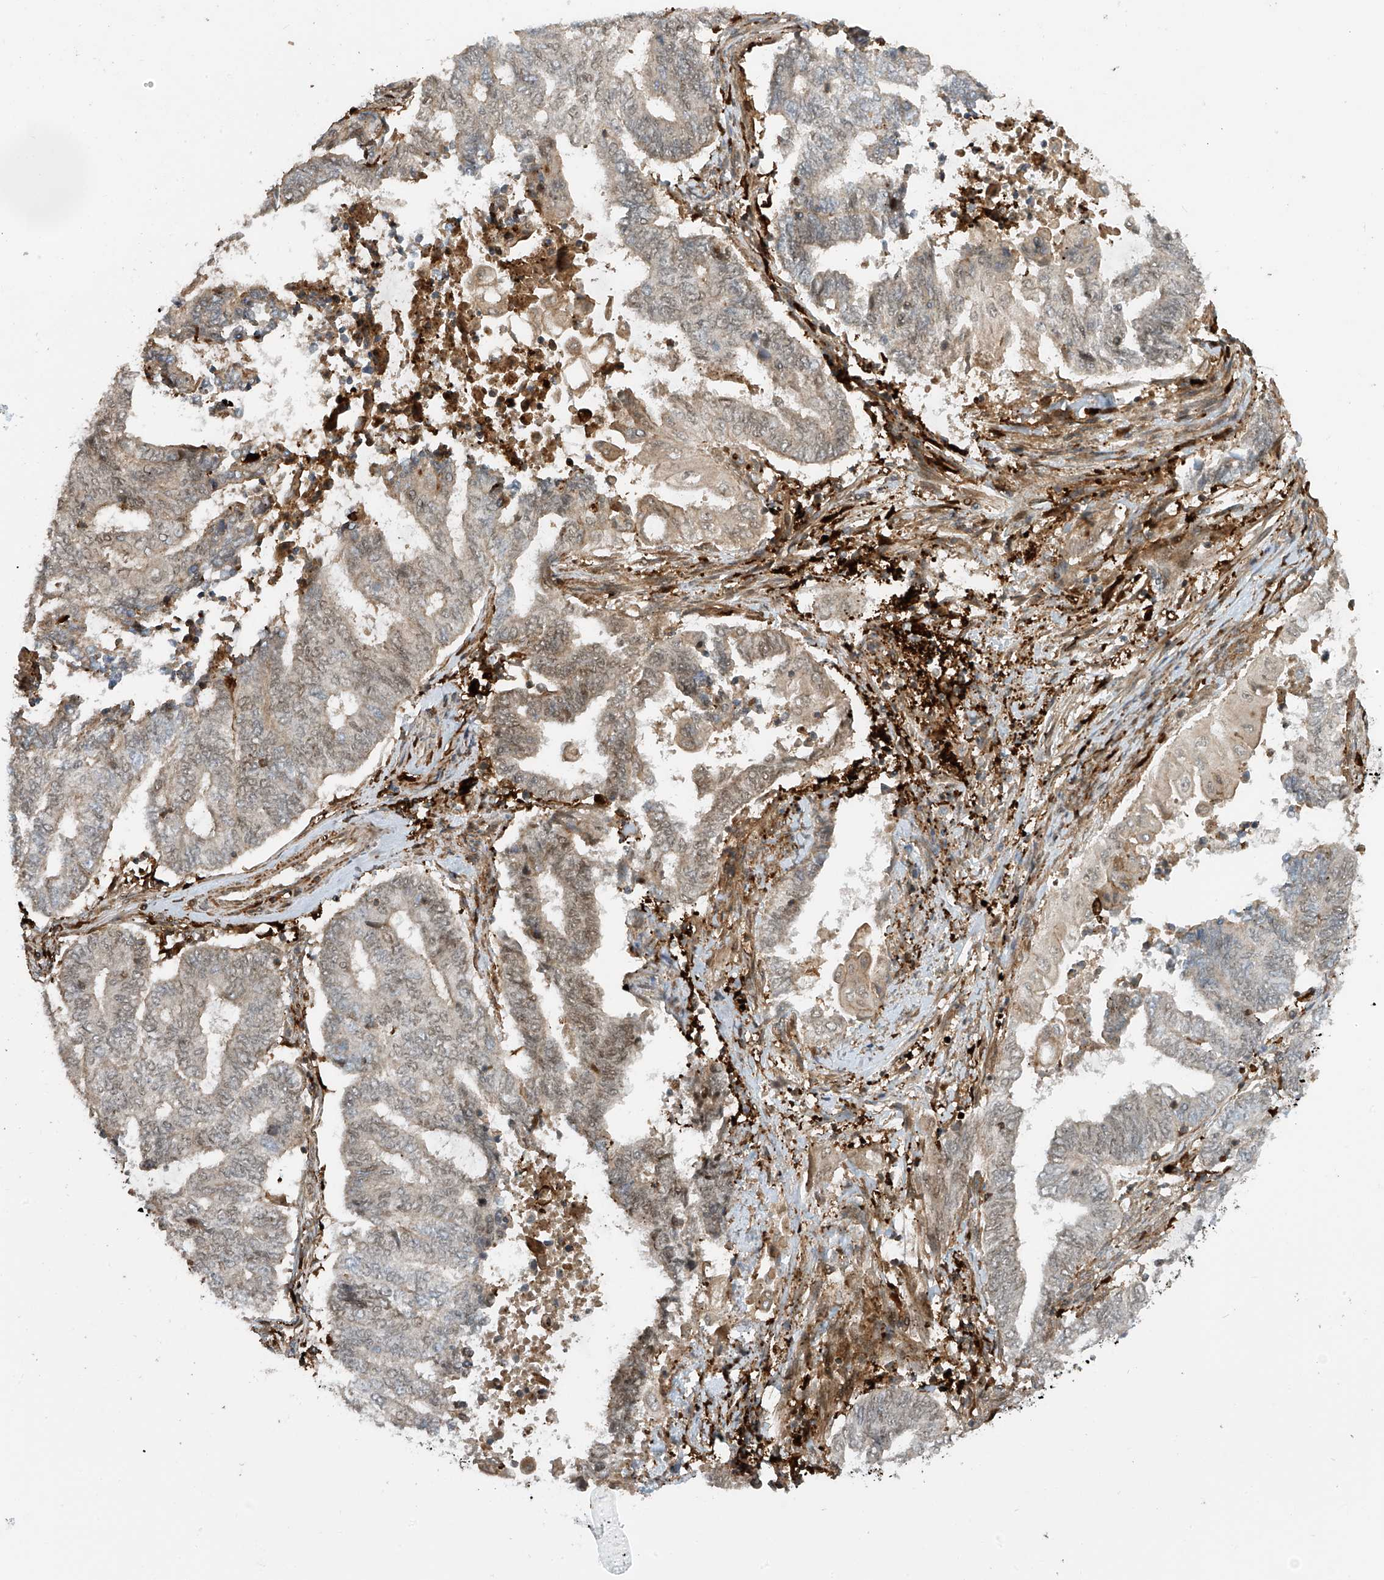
{"staining": {"intensity": "weak", "quantity": "25%-75%", "location": "nuclear"}, "tissue": "endometrial cancer", "cell_type": "Tumor cells", "image_type": "cancer", "snomed": [{"axis": "morphology", "description": "Adenocarcinoma, NOS"}, {"axis": "topography", "description": "Uterus"}, {"axis": "topography", "description": "Endometrium"}], "caption": "Immunohistochemical staining of human endometrial adenocarcinoma displays low levels of weak nuclear expression in about 25%-75% of tumor cells. Using DAB (brown) and hematoxylin (blue) stains, captured at high magnification using brightfield microscopy.", "gene": "ATAD2B", "patient": {"sex": "female", "age": 70}}